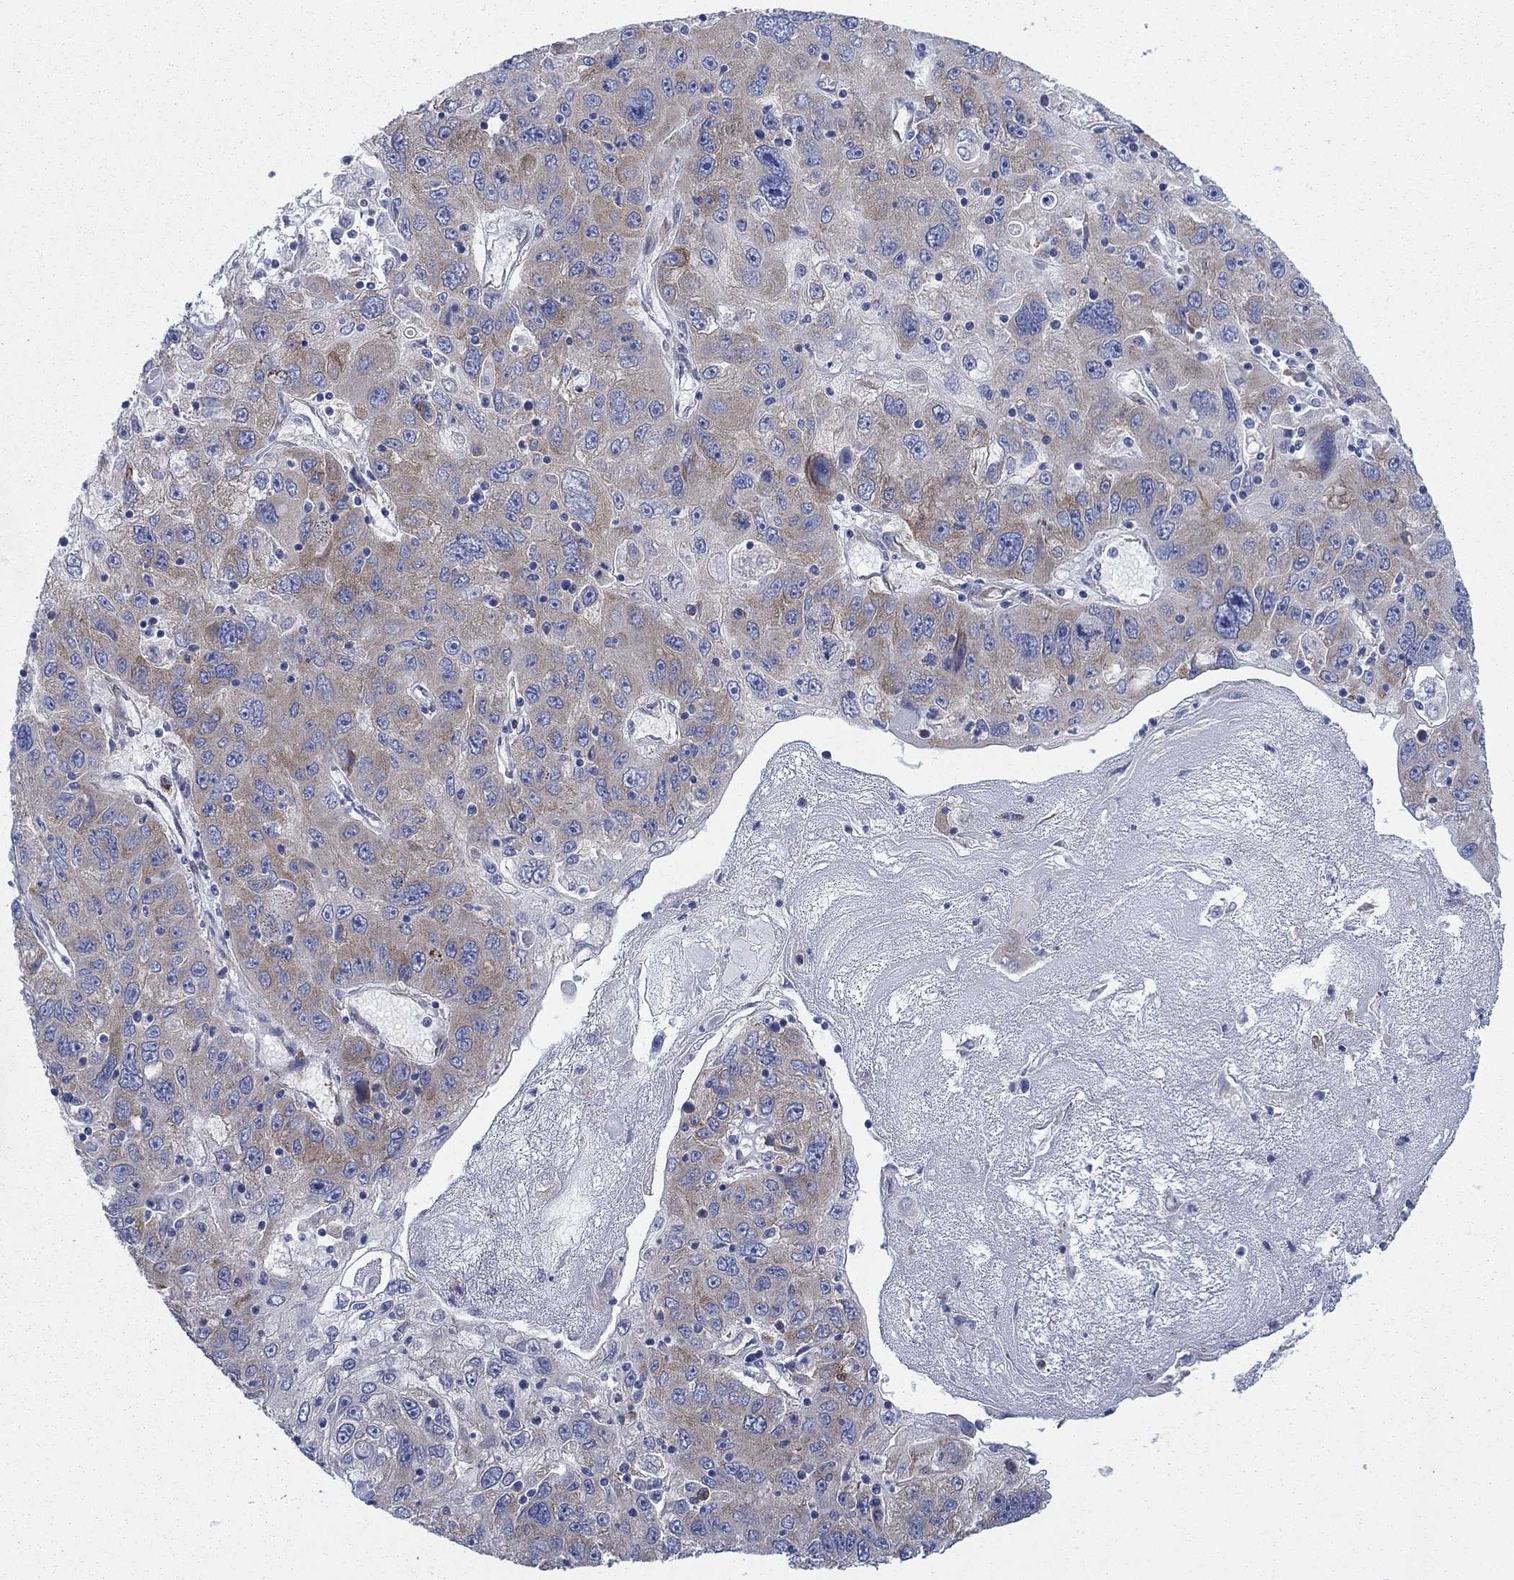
{"staining": {"intensity": "moderate", "quantity": "<25%", "location": "cytoplasmic/membranous"}, "tissue": "stomach cancer", "cell_type": "Tumor cells", "image_type": "cancer", "snomed": [{"axis": "morphology", "description": "Adenocarcinoma, NOS"}, {"axis": "topography", "description": "Stomach"}], "caption": "The immunohistochemical stain labels moderate cytoplasmic/membranous positivity in tumor cells of stomach adenocarcinoma tissue.", "gene": "TMEM59", "patient": {"sex": "male", "age": 56}}